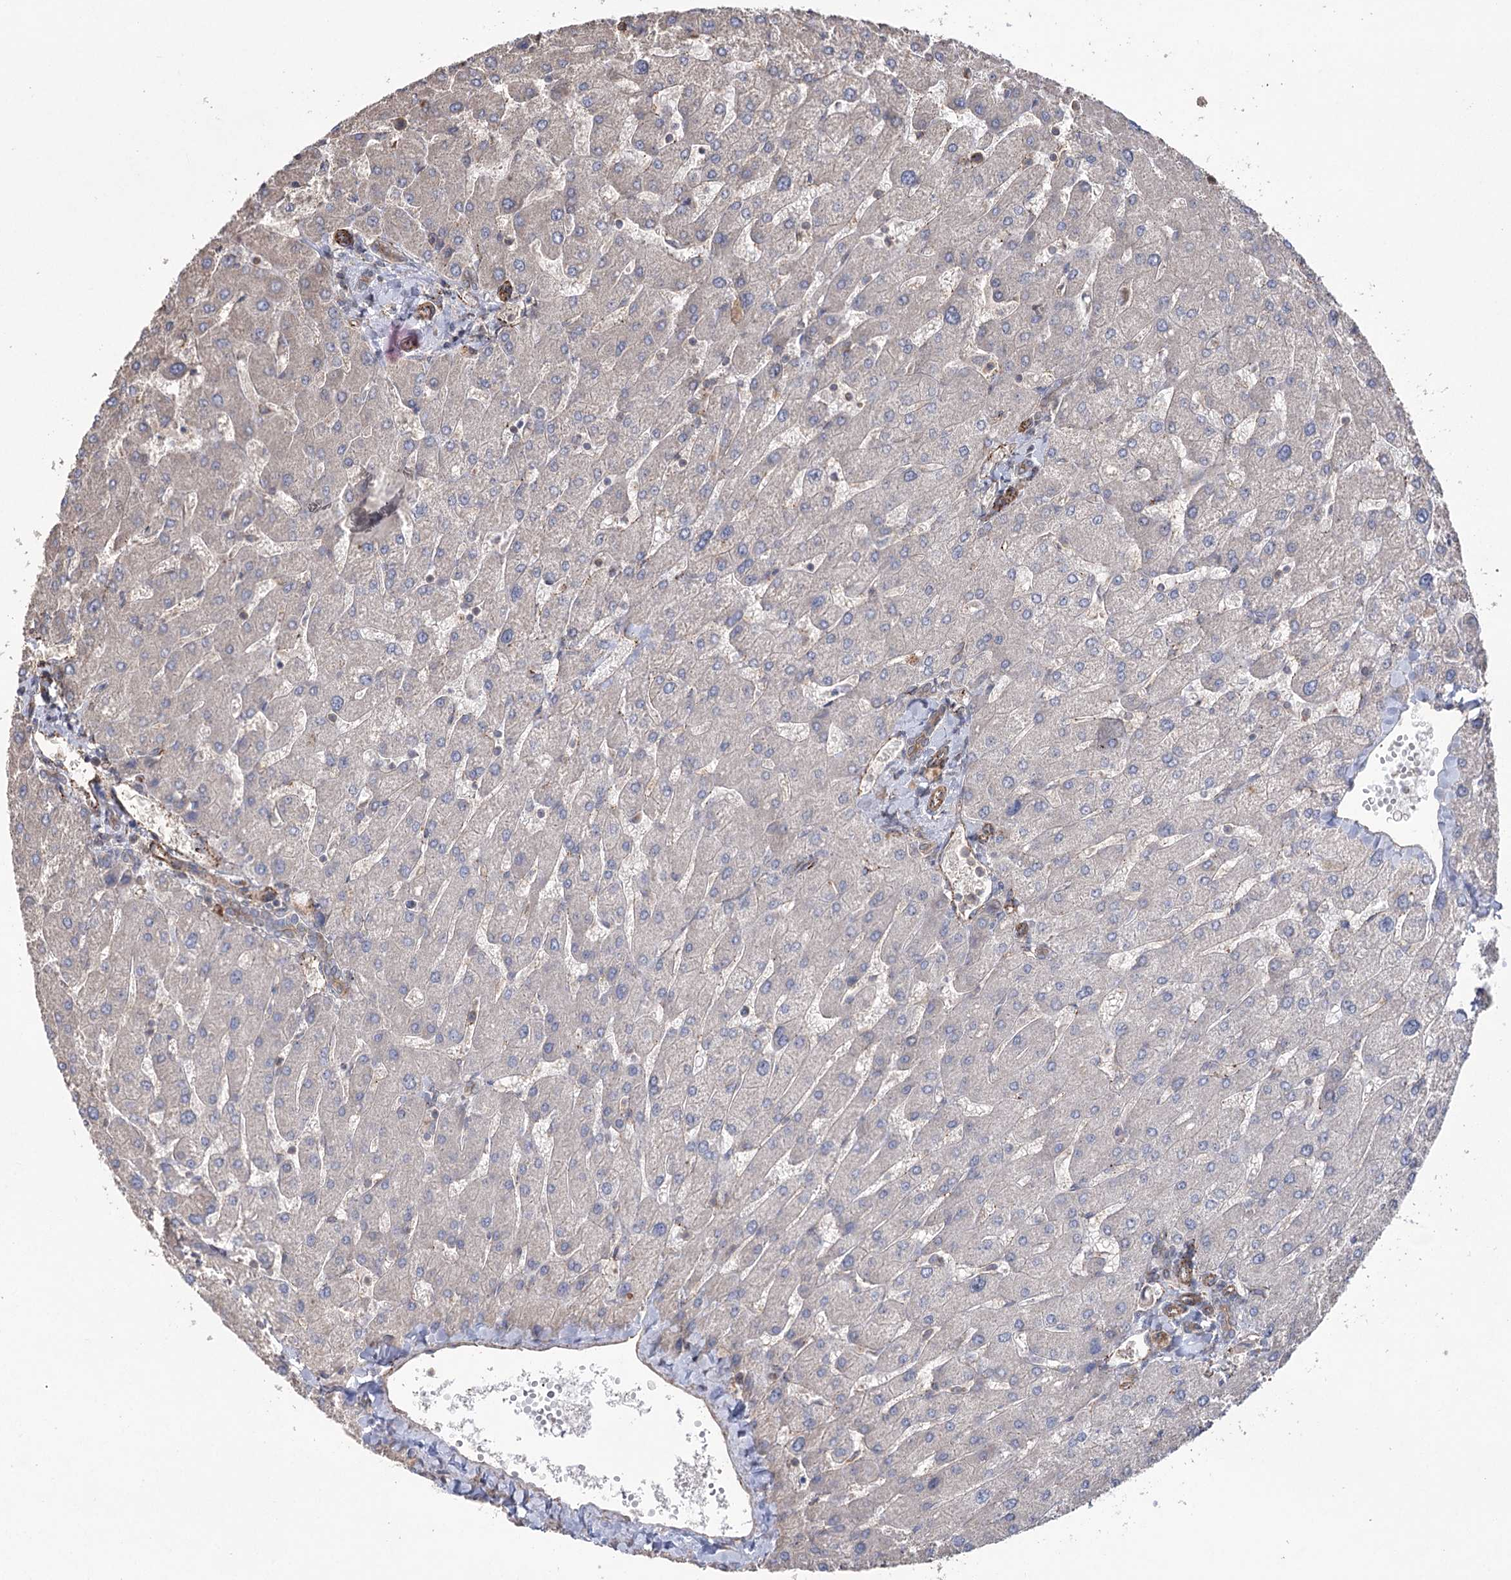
{"staining": {"intensity": "moderate", "quantity": "25%-75%", "location": "cytoplasmic/membranous"}, "tissue": "liver", "cell_type": "Cholangiocytes", "image_type": "normal", "snomed": [{"axis": "morphology", "description": "Normal tissue, NOS"}, {"axis": "topography", "description": "Liver"}], "caption": "The histopathology image exhibits immunohistochemical staining of benign liver. There is moderate cytoplasmic/membranous staining is present in about 25%-75% of cholangiocytes.", "gene": "LARS2", "patient": {"sex": "male", "age": 55}}